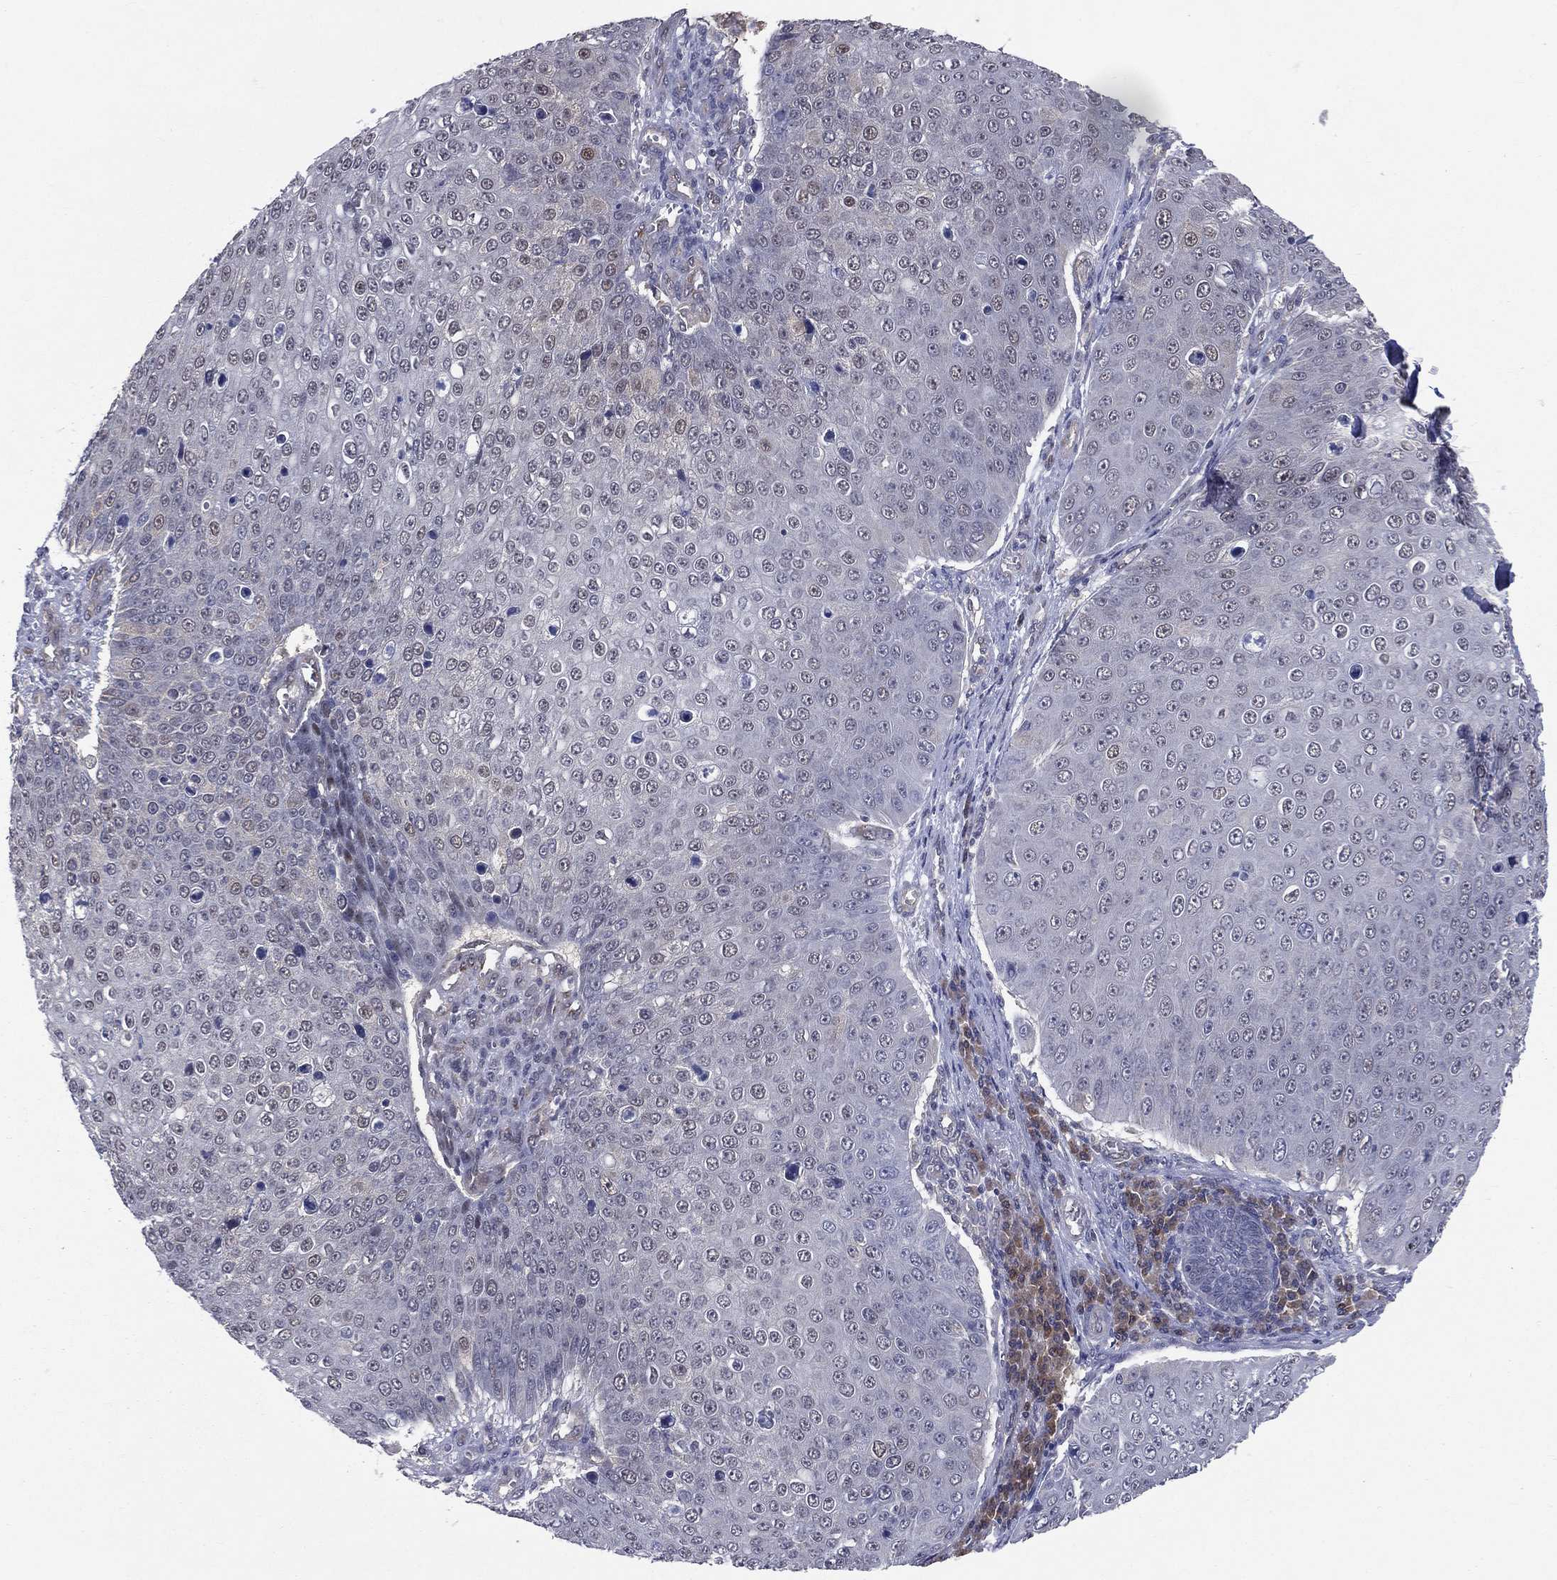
{"staining": {"intensity": "negative", "quantity": "none", "location": "none"}, "tissue": "skin cancer", "cell_type": "Tumor cells", "image_type": "cancer", "snomed": [{"axis": "morphology", "description": "Squamous cell carcinoma, NOS"}, {"axis": "topography", "description": "Skin"}], "caption": "This is an IHC histopathology image of skin cancer (squamous cell carcinoma). There is no expression in tumor cells.", "gene": "DLG4", "patient": {"sex": "male", "age": 71}}